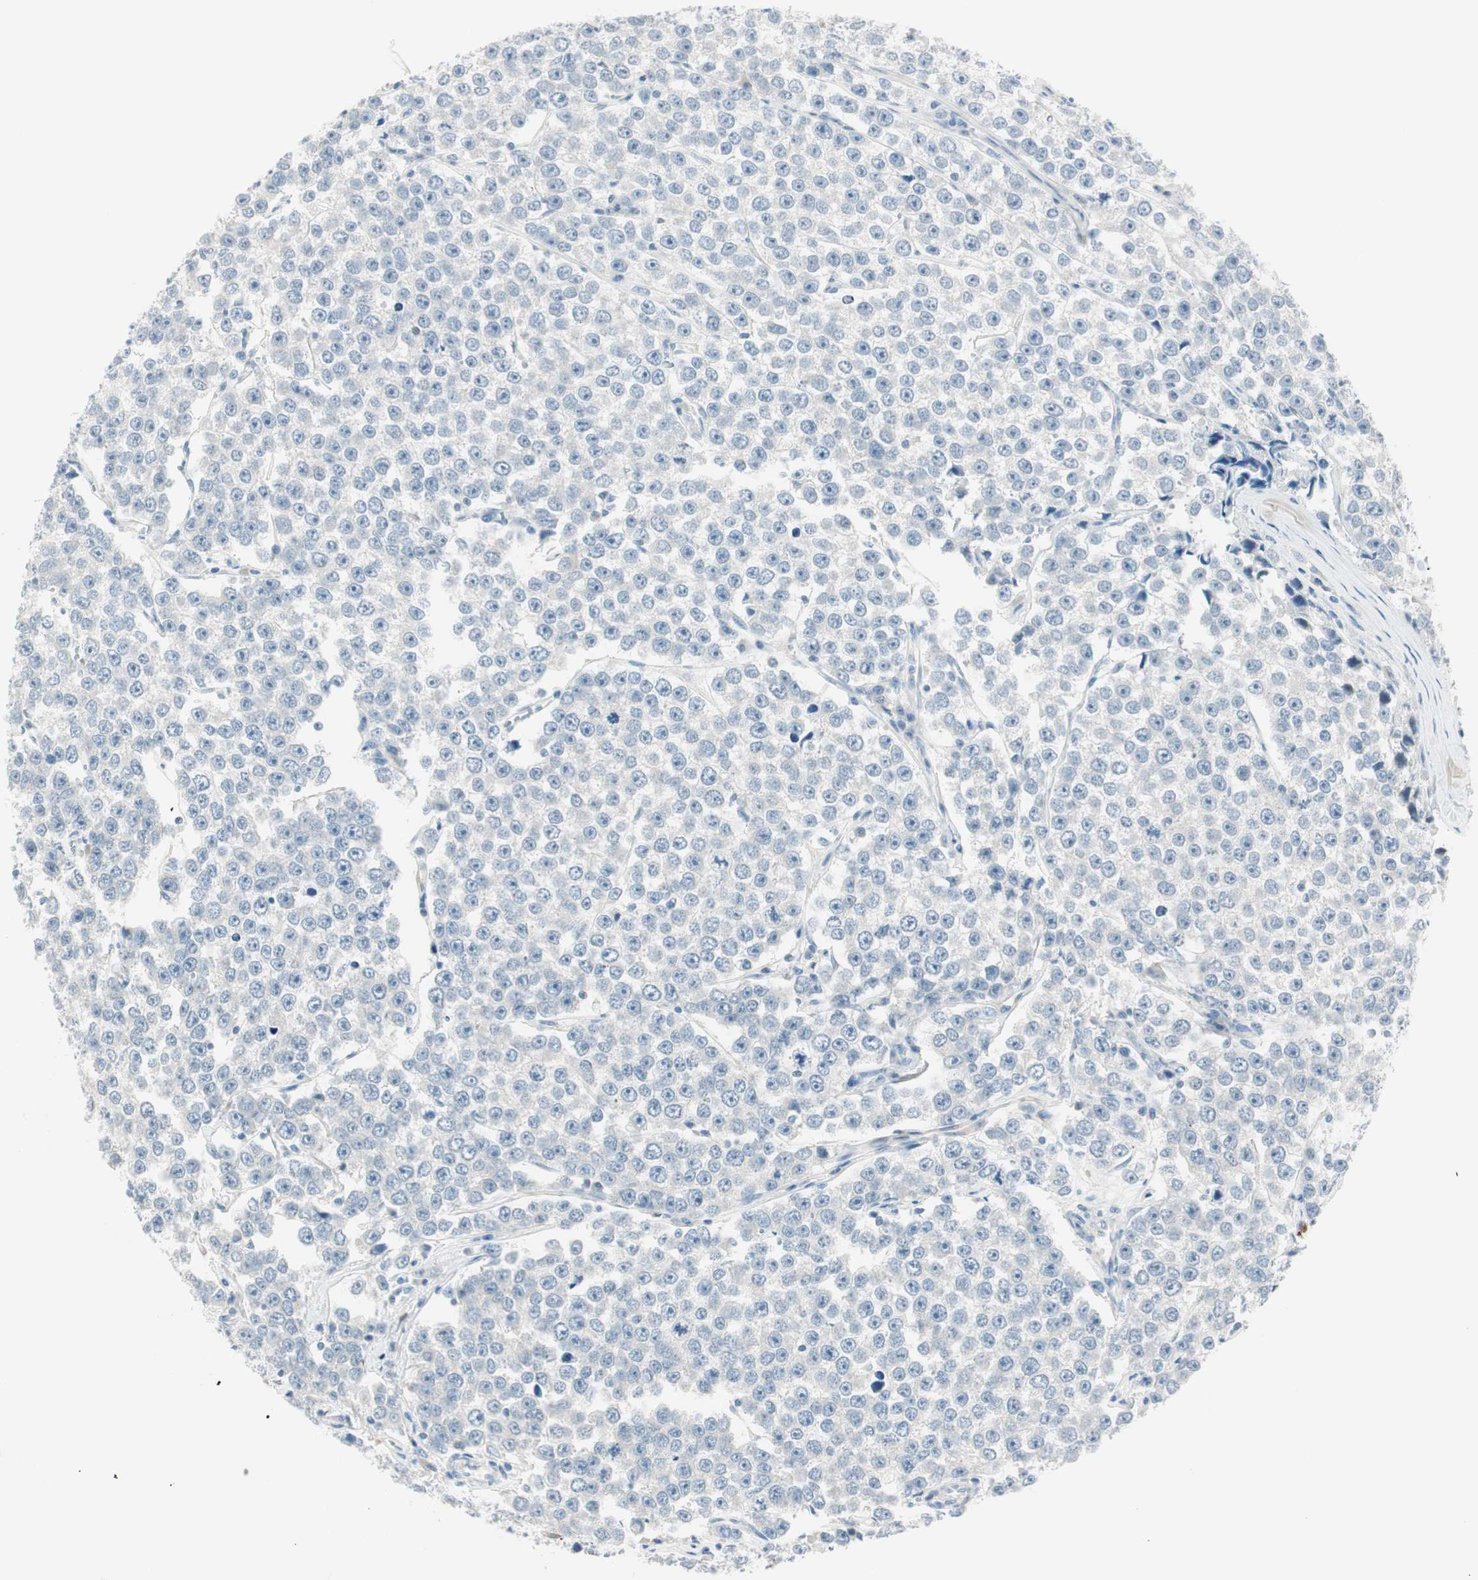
{"staining": {"intensity": "negative", "quantity": "none", "location": "none"}, "tissue": "testis cancer", "cell_type": "Tumor cells", "image_type": "cancer", "snomed": [{"axis": "morphology", "description": "Seminoma, NOS"}, {"axis": "morphology", "description": "Carcinoma, Embryonal, NOS"}, {"axis": "topography", "description": "Testis"}], "caption": "Immunohistochemistry (IHC) micrograph of neoplastic tissue: human testis cancer stained with DAB (3,3'-diaminobenzidine) reveals no significant protein expression in tumor cells. (DAB IHC, high magnification).", "gene": "GNAO1", "patient": {"sex": "male", "age": 52}}